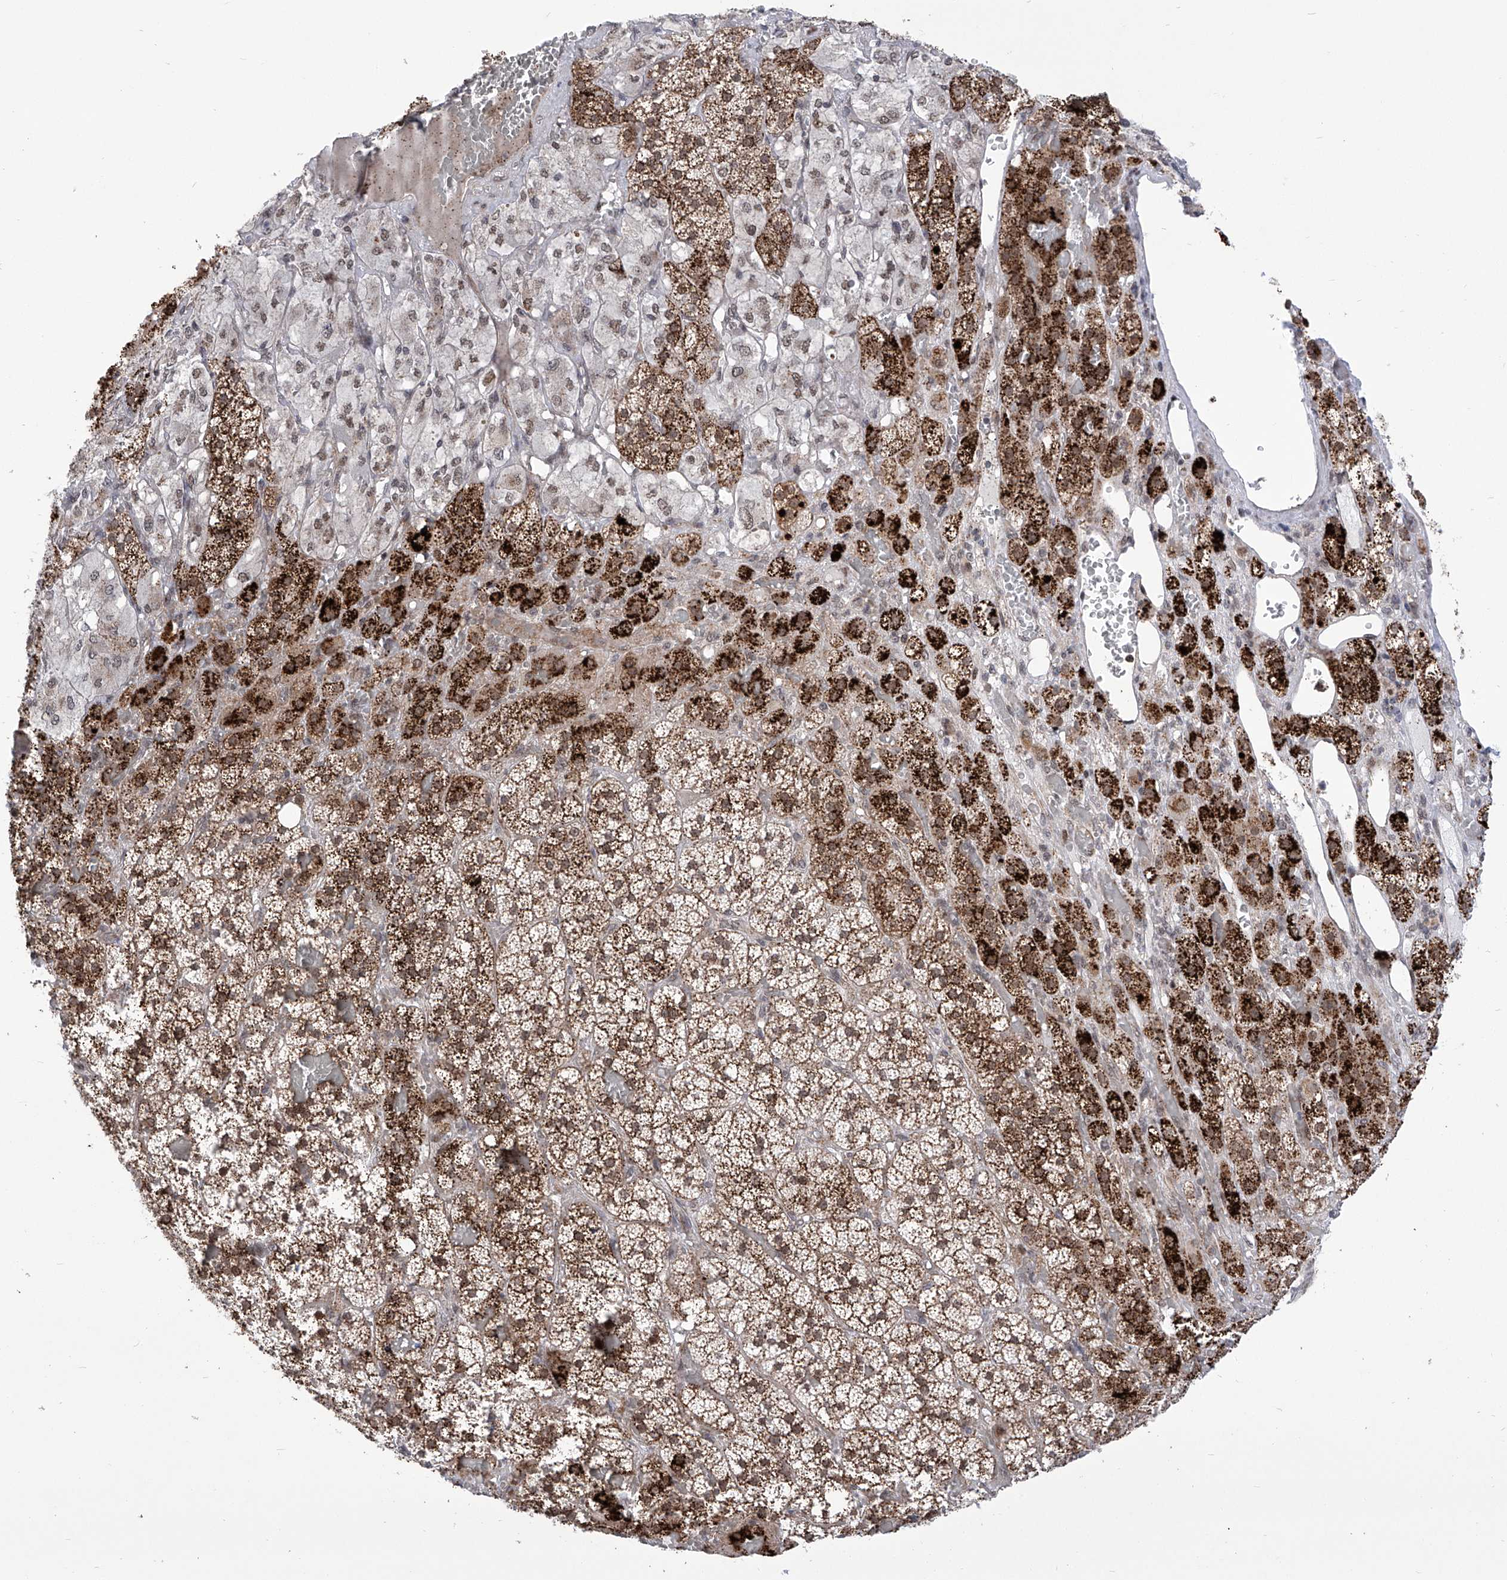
{"staining": {"intensity": "strong", "quantity": ">75%", "location": "cytoplasmic/membranous"}, "tissue": "adrenal gland", "cell_type": "Glandular cells", "image_type": "normal", "snomed": [{"axis": "morphology", "description": "Normal tissue, NOS"}, {"axis": "topography", "description": "Adrenal gland"}], "caption": "The immunohistochemical stain highlights strong cytoplasmic/membranous positivity in glandular cells of unremarkable adrenal gland.", "gene": "CEP290", "patient": {"sex": "female", "age": 59}}